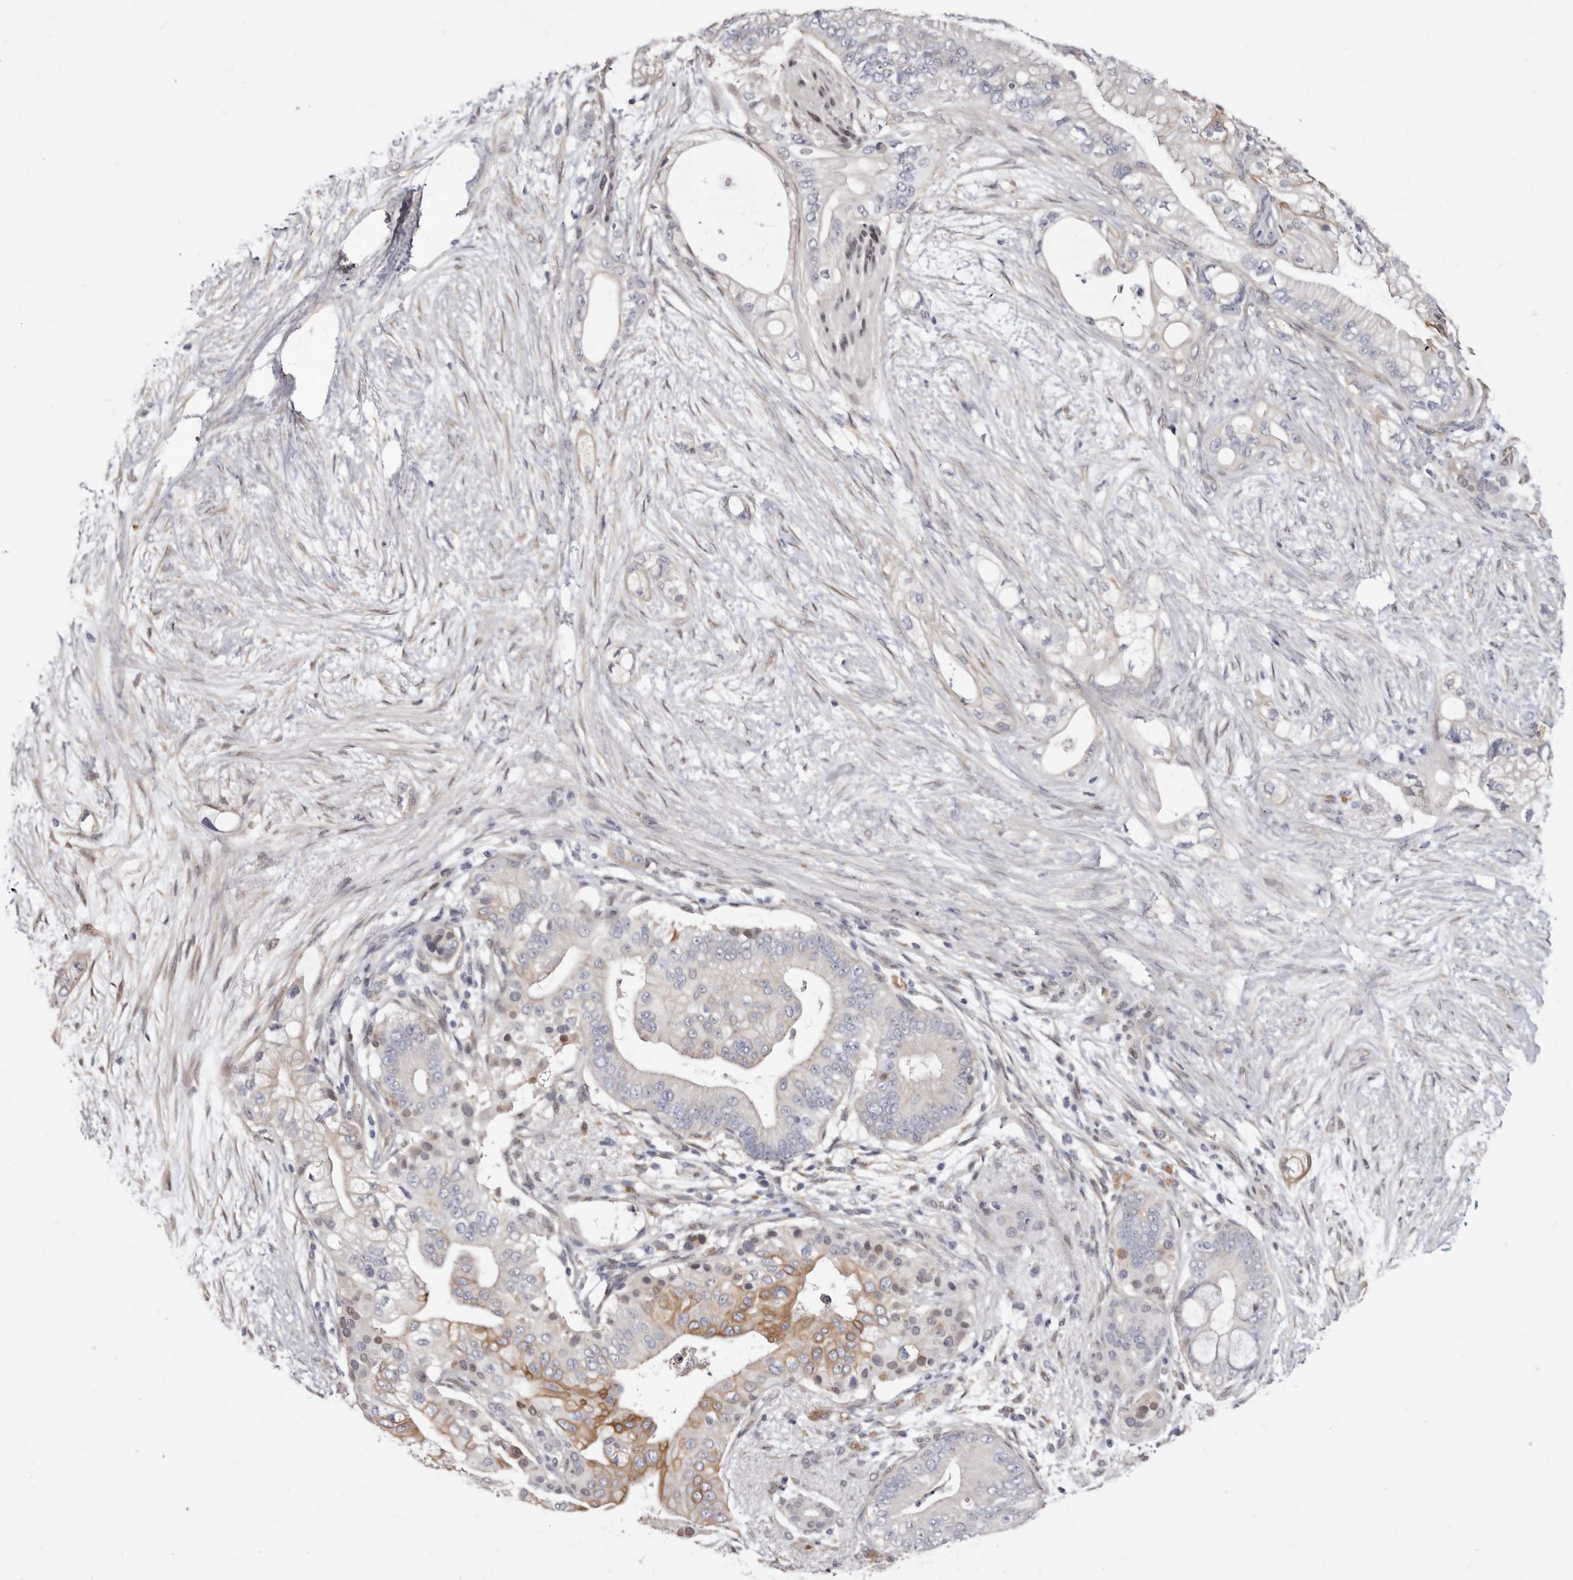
{"staining": {"intensity": "moderate", "quantity": "<25%", "location": "cytoplasmic/membranous"}, "tissue": "pancreatic cancer", "cell_type": "Tumor cells", "image_type": "cancer", "snomed": [{"axis": "morphology", "description": "Adenocarcinoma, NOS"}, {"axis": "topography", "description": "Pancreas"}], "caption": "Pancreatic cancer (adenocarcinoma) tissue demonstrates moderate cytoplasmic/membranous expression in about <25% of tumor cells, visualized by immunohistochemistry.", "gene": "KHDRBS2", "patient": {"sex": "male", "age": 53}}